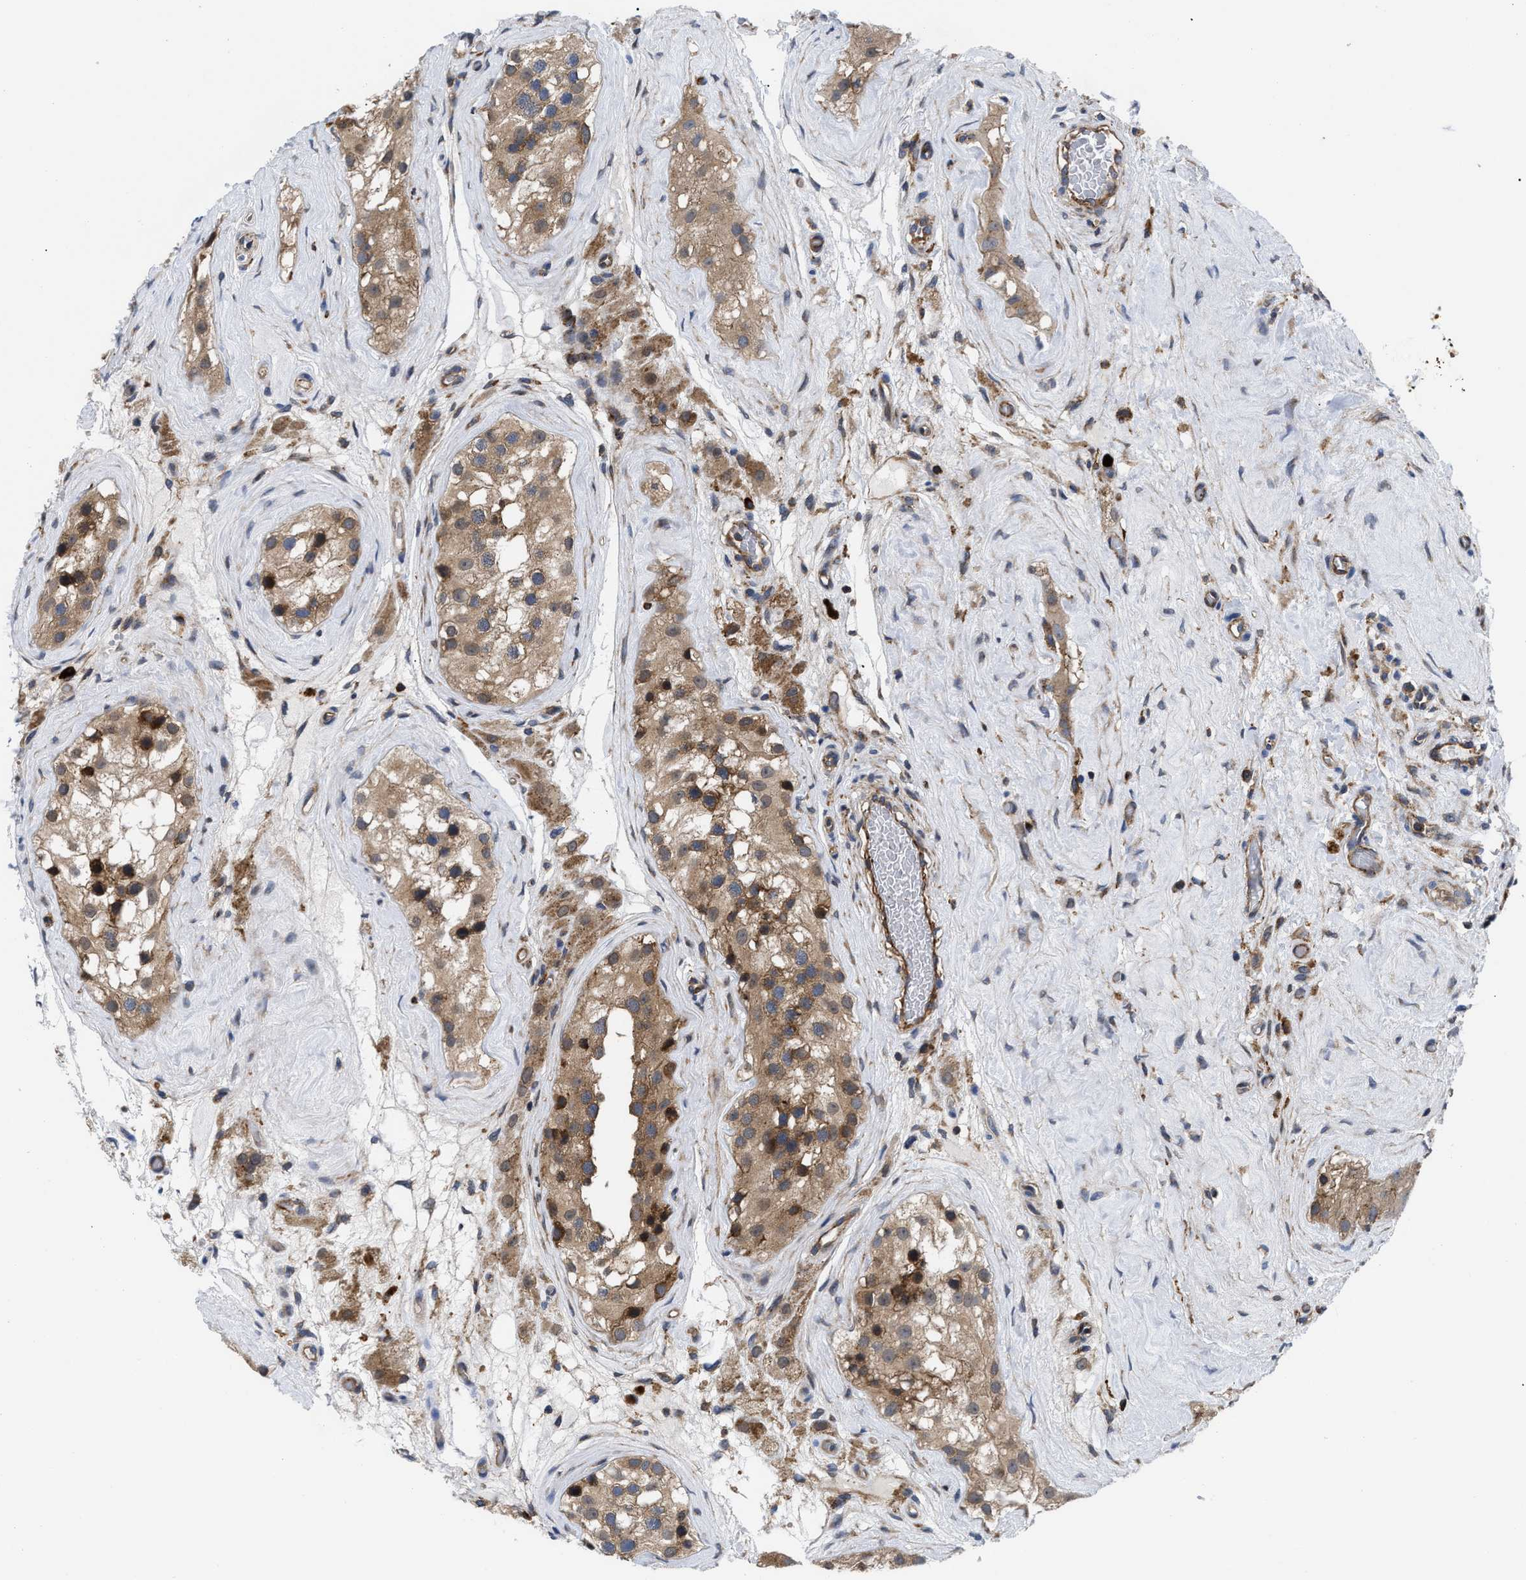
{"staining": {"intensity": "moderate", "quantity": ">75%", "location": "cytoplasmic/membranous"}, "tissue": "testis", "cell_type": "Cells in seminiferous ducts", "image_type": "normal", "snomed": [{"axis": "morphology", "description": "Normal tissue, NOS"}, {"axis": "morphology", "description": "Seminoma, NOS"}, {"axis": "topography", "description": "Testis"}], "caption": "Protein expression analysis of unremarkable testis exhibits moderate cytoplasmic/membranous positivity in approximately >75% of cells in seminiferous ducts. The staining was performed using DAB, with brown indicating positive protein expression. Nuclei are stained blue with hematoxylin.", "gene": "SPAST", "patient": {"sex": "male", "age": 71}}